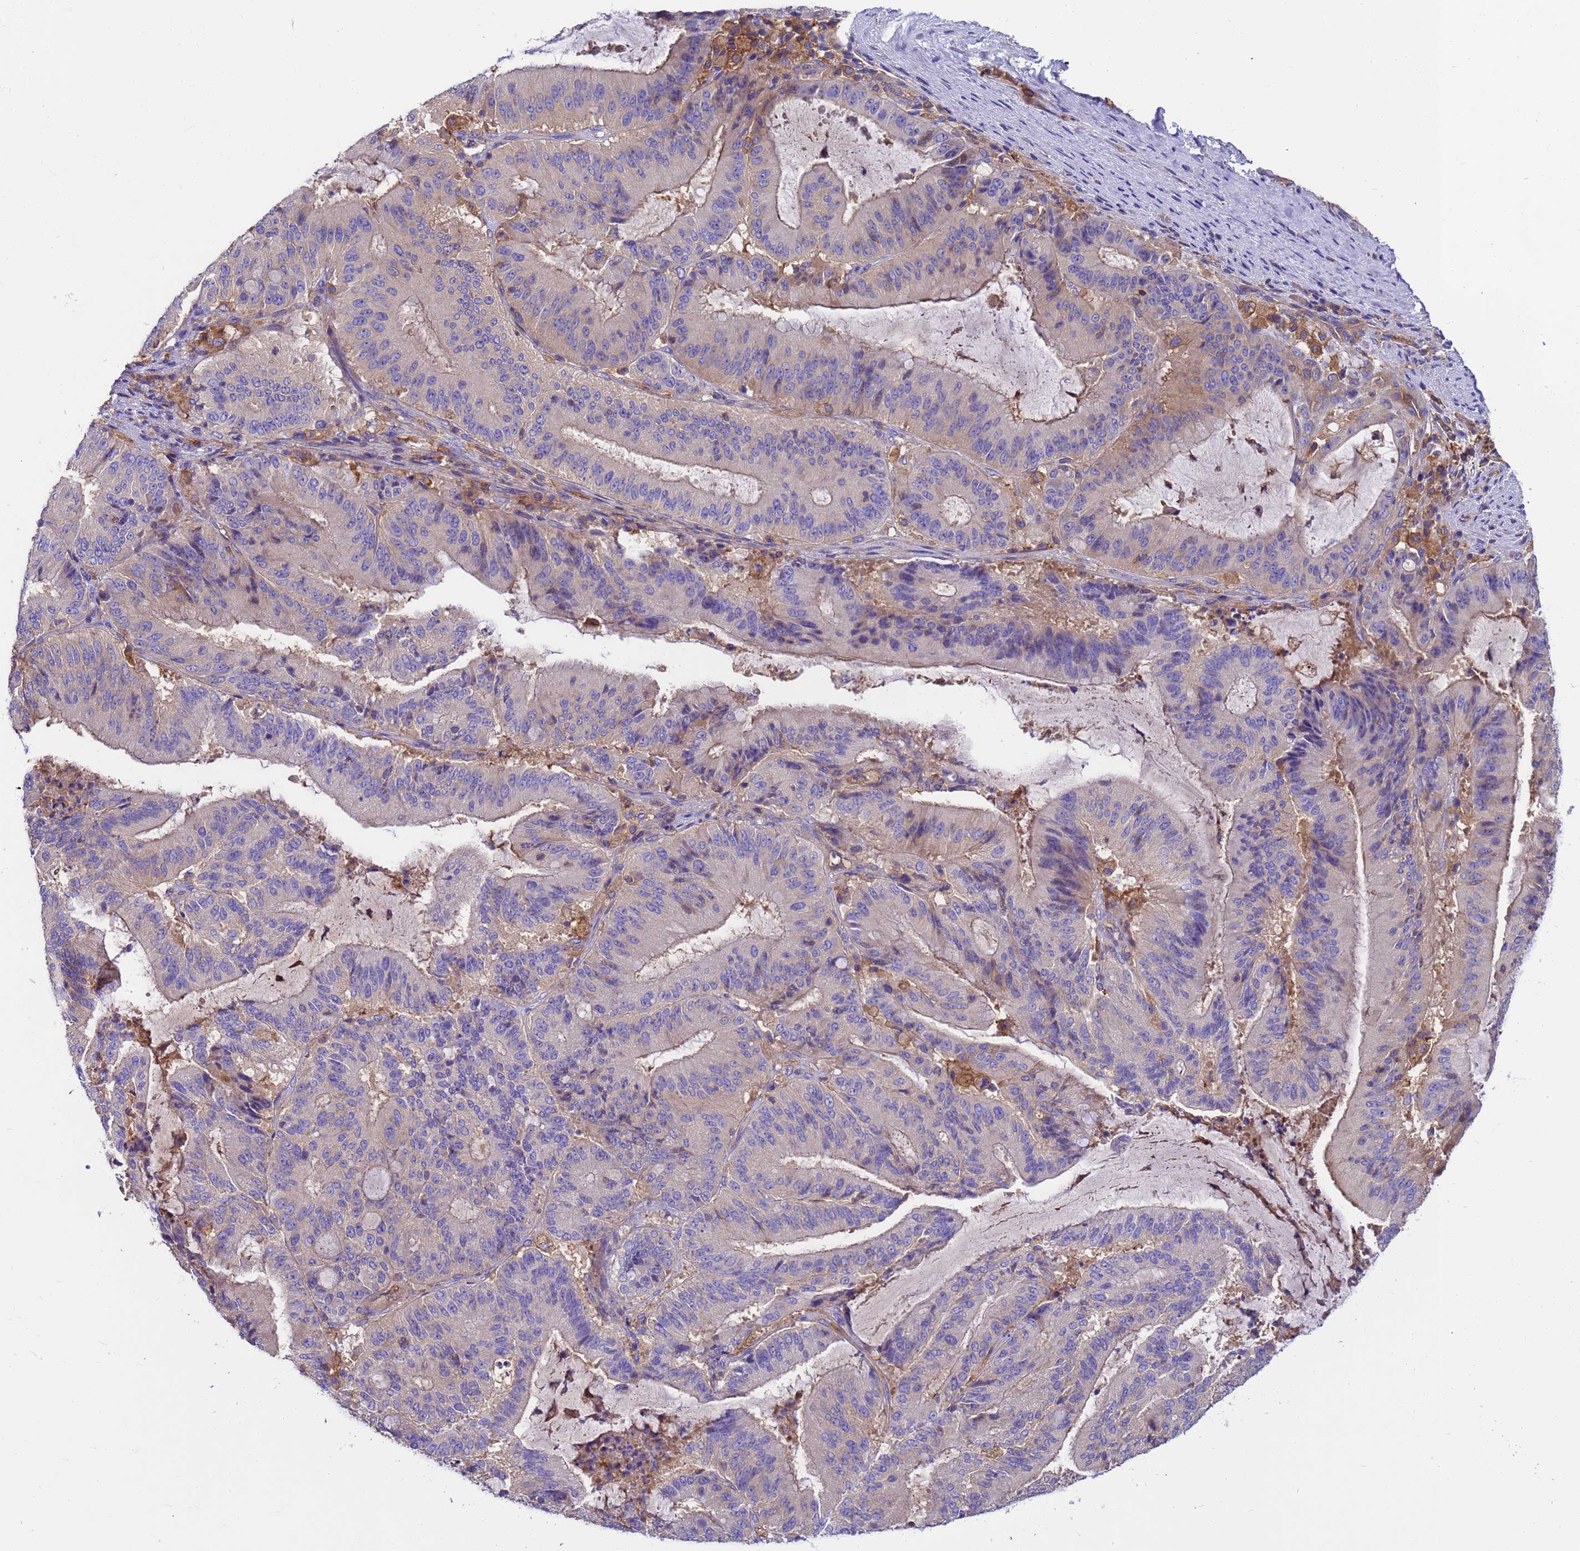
{"staining": {"intensity": "negative", "quantity": "none", "location": "none"}, "tissue": "liver cancer", "cell_type": "Tumor cells", "image_type": "cancer", "snomed": [{"axis": "morphology", "description": "Normal tissue, NOS"}, {"axis": "morphology", "description": "Cholangiocarcinoma"}, {"axis": "topography", "description": "Liver"}, {"axis": "topography", "description": "Peripheral nerve tissue"}], "caption": "Human cholangiocarcinoma (liver) stained for a protein using IHC displays no expression in tumor cells.", "gene": "ZNF235", "patient": {"sex": "female", "age": 73}}